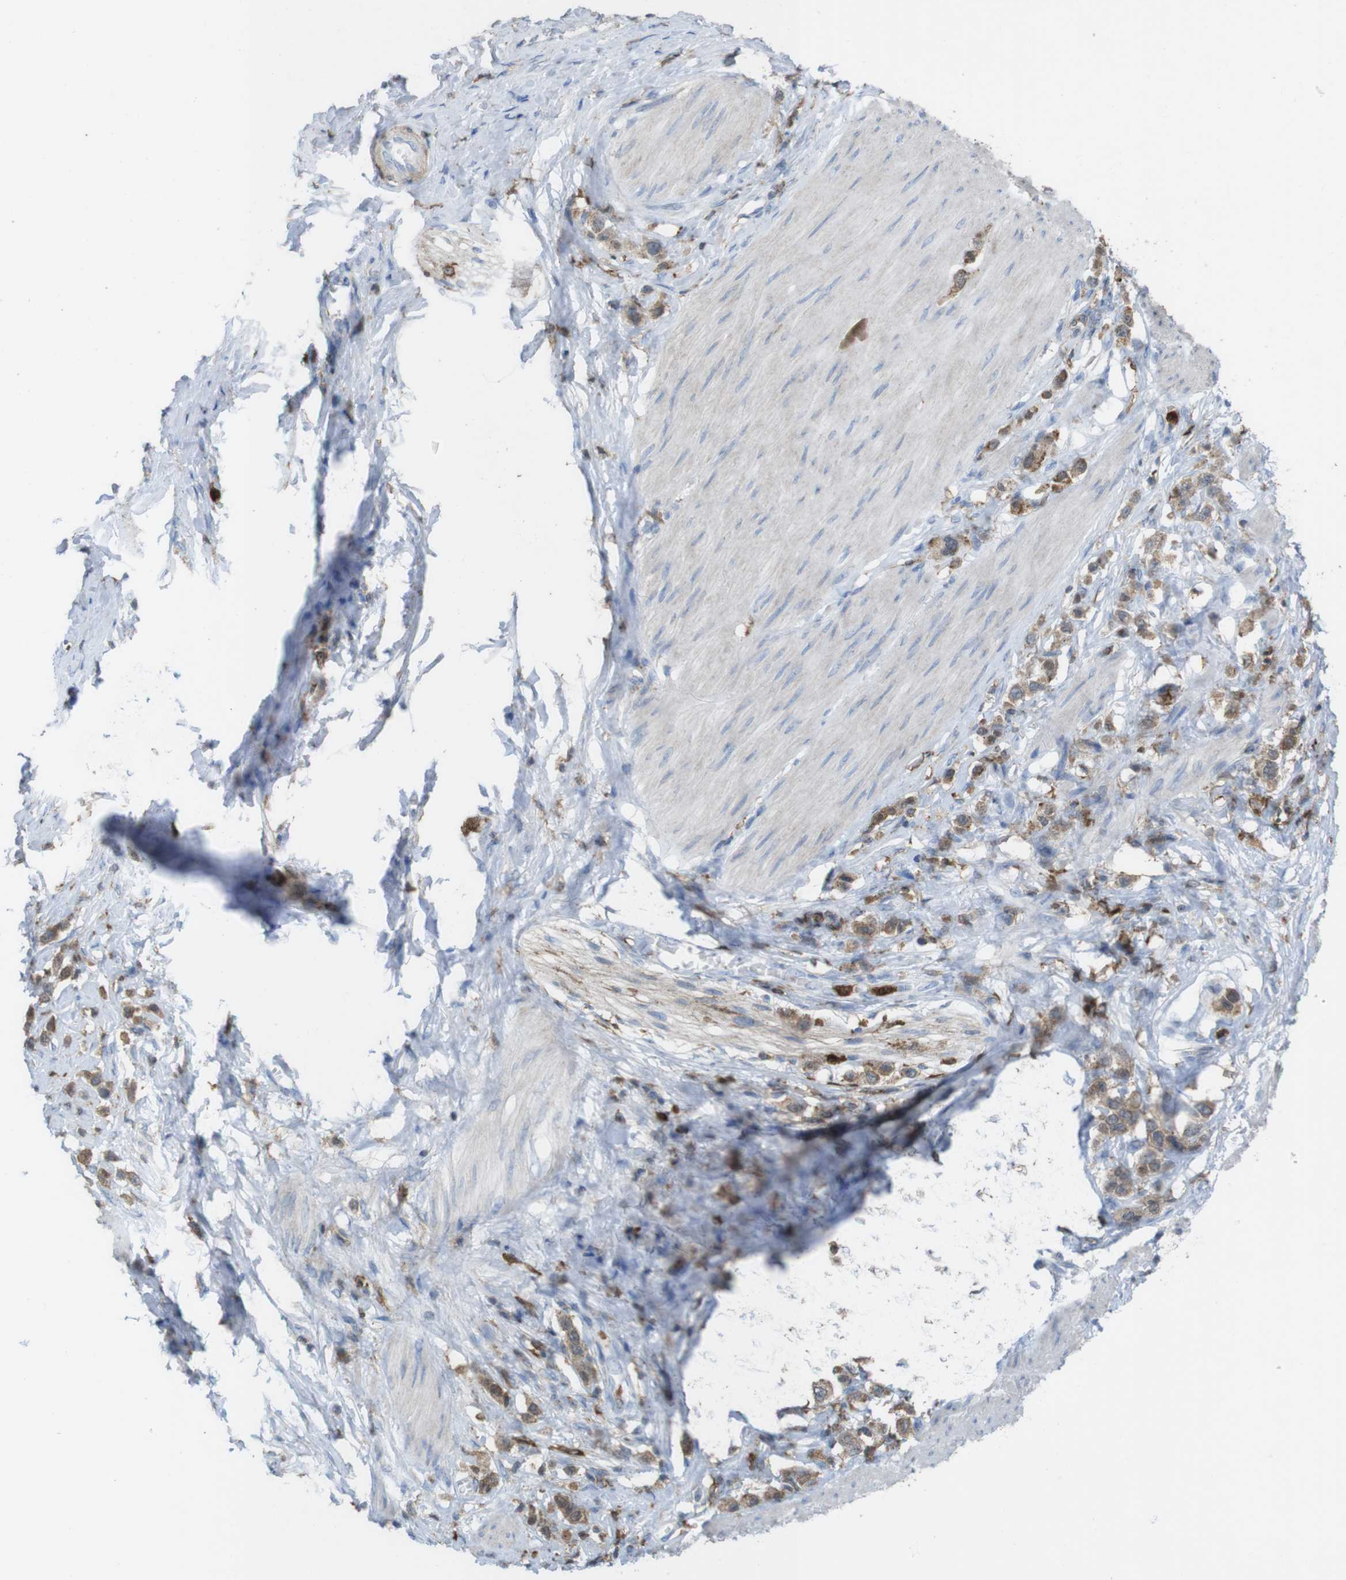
{"staining": {"intensity": "moderate", "quantity": ">75%", "location": "cytoplasmic/membranous"}, "tissue": "stomach cancer", "cell_type": "Tumor cells", "image_type": "cancer", "snomed": [{"axis": "morphology", "description": "Adenocarcinoma, NOS"}, {"axis": "topography", "description": "Stomach"}], "caption": "A micrograph of stomach cancer stained for a protein exhibits moderate cytoplasmic/membranous brown staining in tumor cells. (DAB IHC with brightfield microscopy, high magnification).", "gene": "PRKCD", "patient": {"sex": "female", "age": 65}}